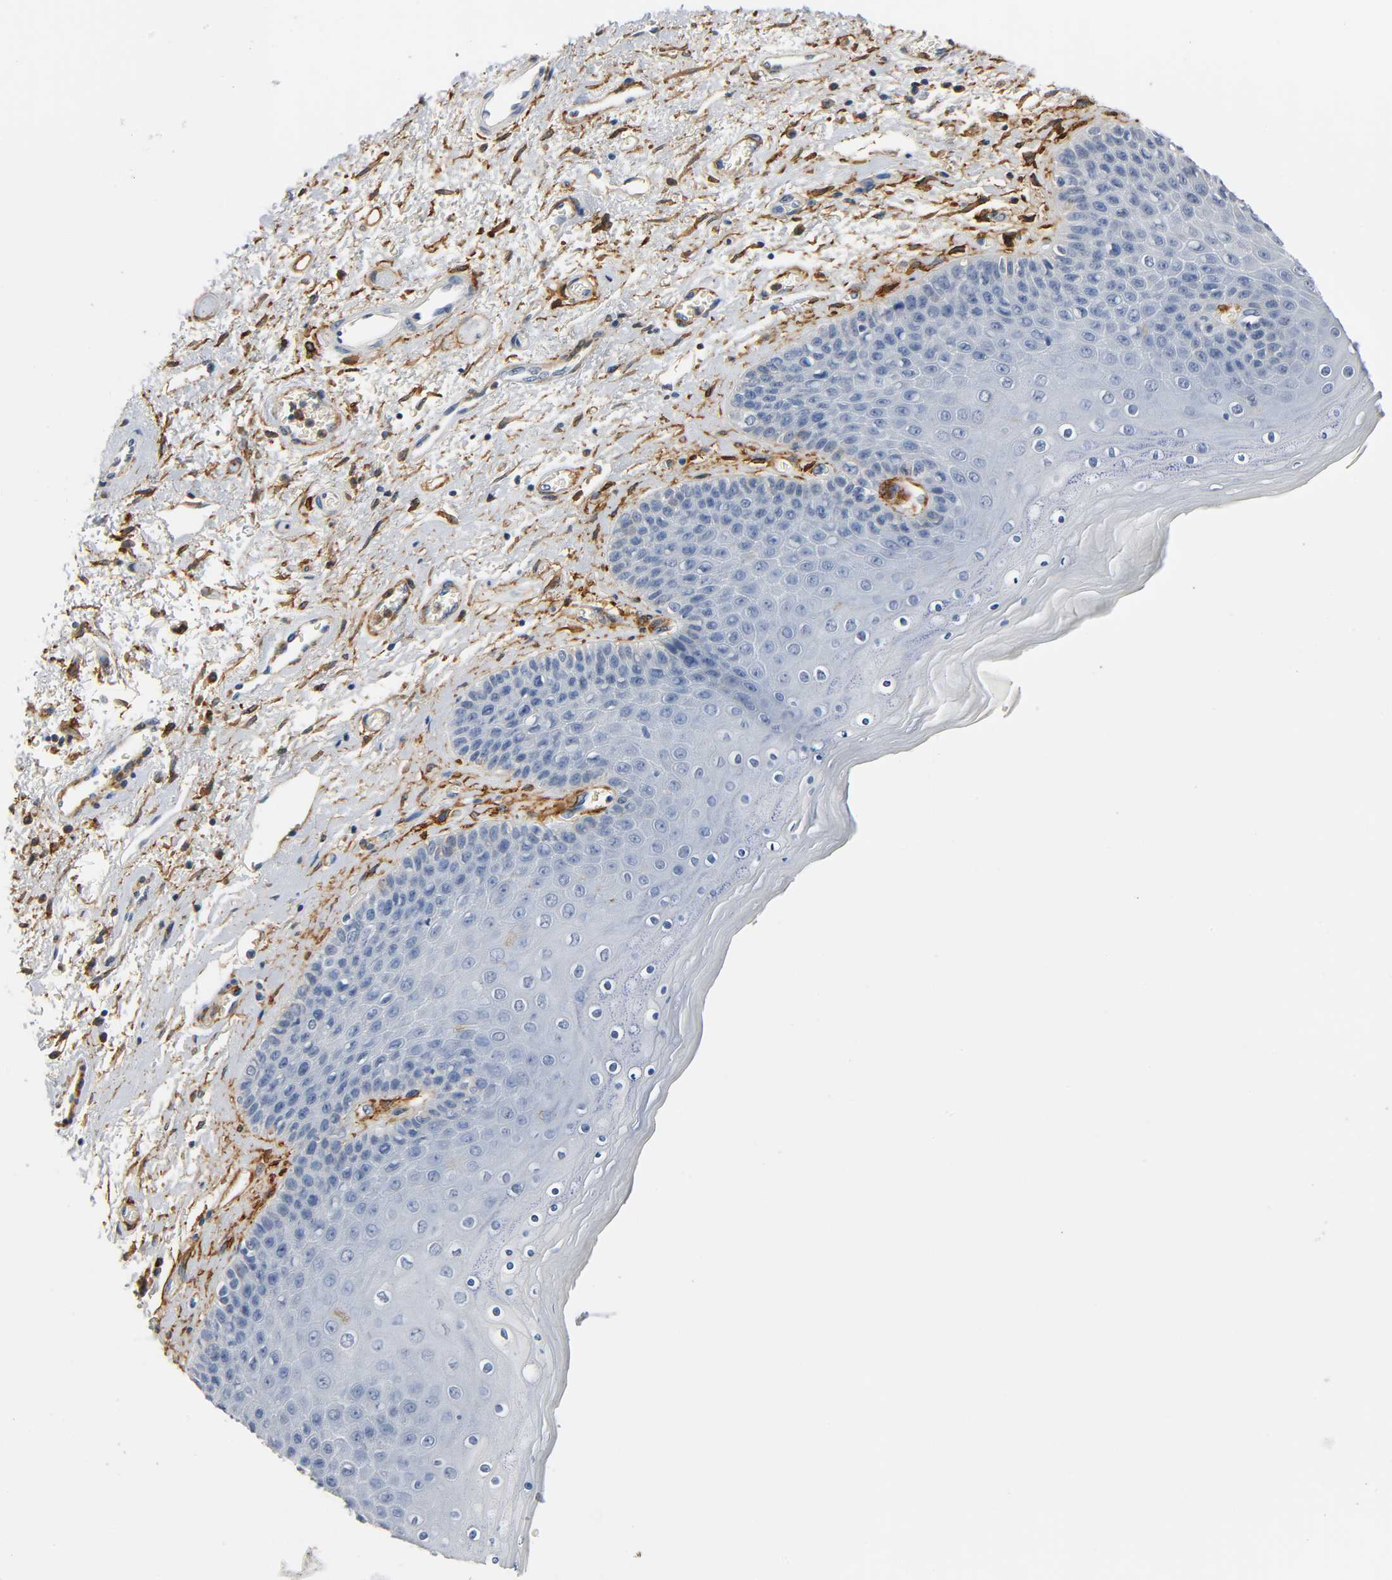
{"staining": {"intensity": "negative", "quantity": "none", "location": "none"}, "tissue": "skin", "cell_type": "Epidermal cells", "image_type": "normal", "snomed": [{"axis": "morphology", "description": "Normal tissue, NOS"}, {"axis": "topography", "description": "Anal"}], "caption": "DAB (3,3'-diaminobenzidine) immunohistochemical staining of benign skin demonstrates no significant positivity in epidermal cells. Brightfield microscopy of IHC stained with DAB (brown) and hematoxylin (blue), captured at high magnification.", "gene": "ANPEP", "patient": {"sex": "female", "age": 46}}